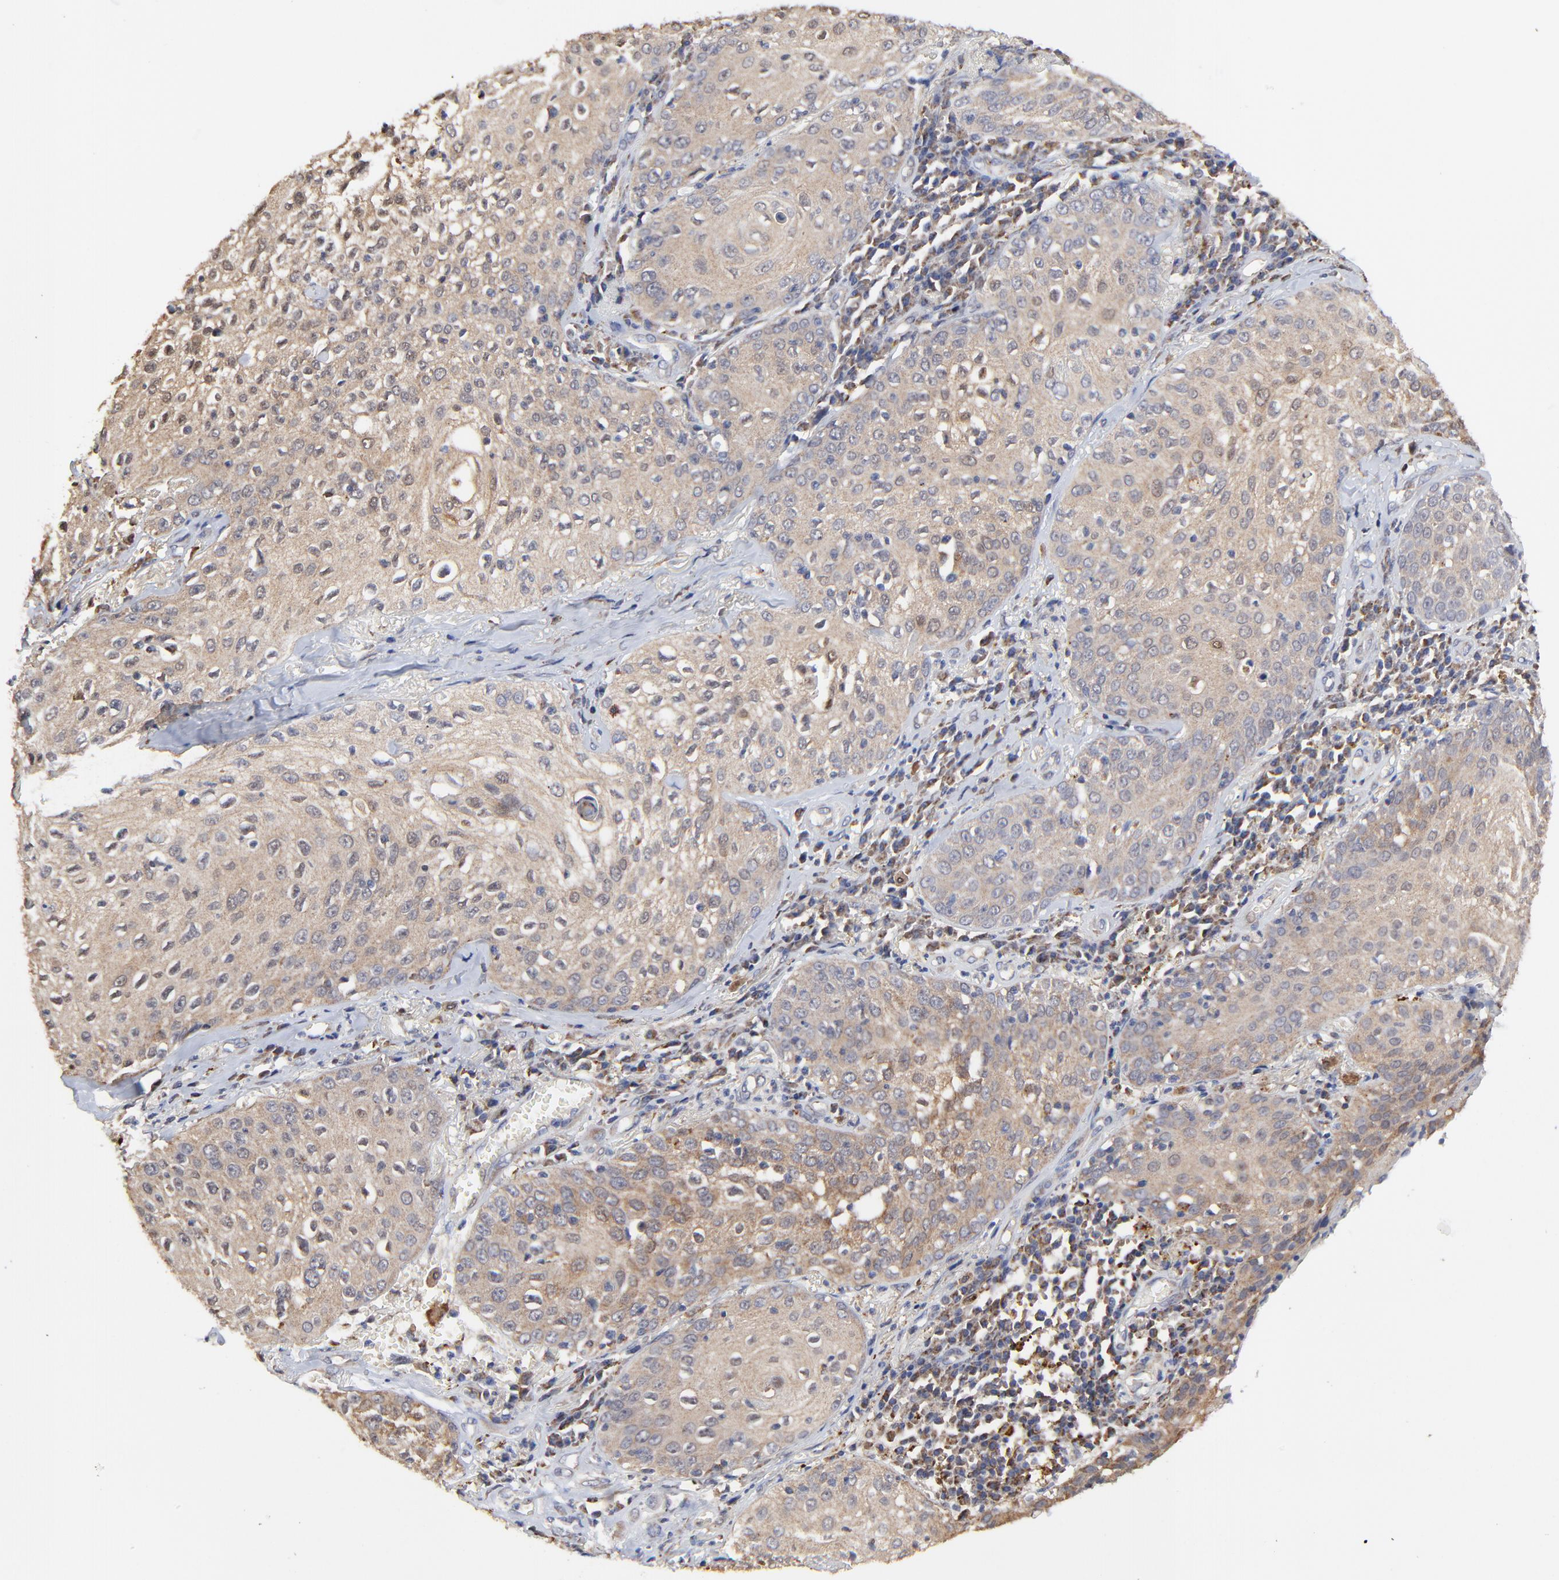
{"staining": {"intensity": "moderate", "quantity": ">75%", "location": "cytoplasmic/membranous"}, "tissue": "skin cancer", "cell_type": "Tumor cells", "image_type": "cancer", "snomed": [{"axis": "morphology", "description": "Squamous cell carcinoma, NOS"}, {"axis": "topography", "description": "Skin"}], "caption": "Skin cancer was stained to show a protein in brown. There is medium levels of moderate cytoplasmic/membranous positivity in about >75% of tumor cells.", "gene": "LGALS3", "patient": {"sex": "male", "age": 65}}